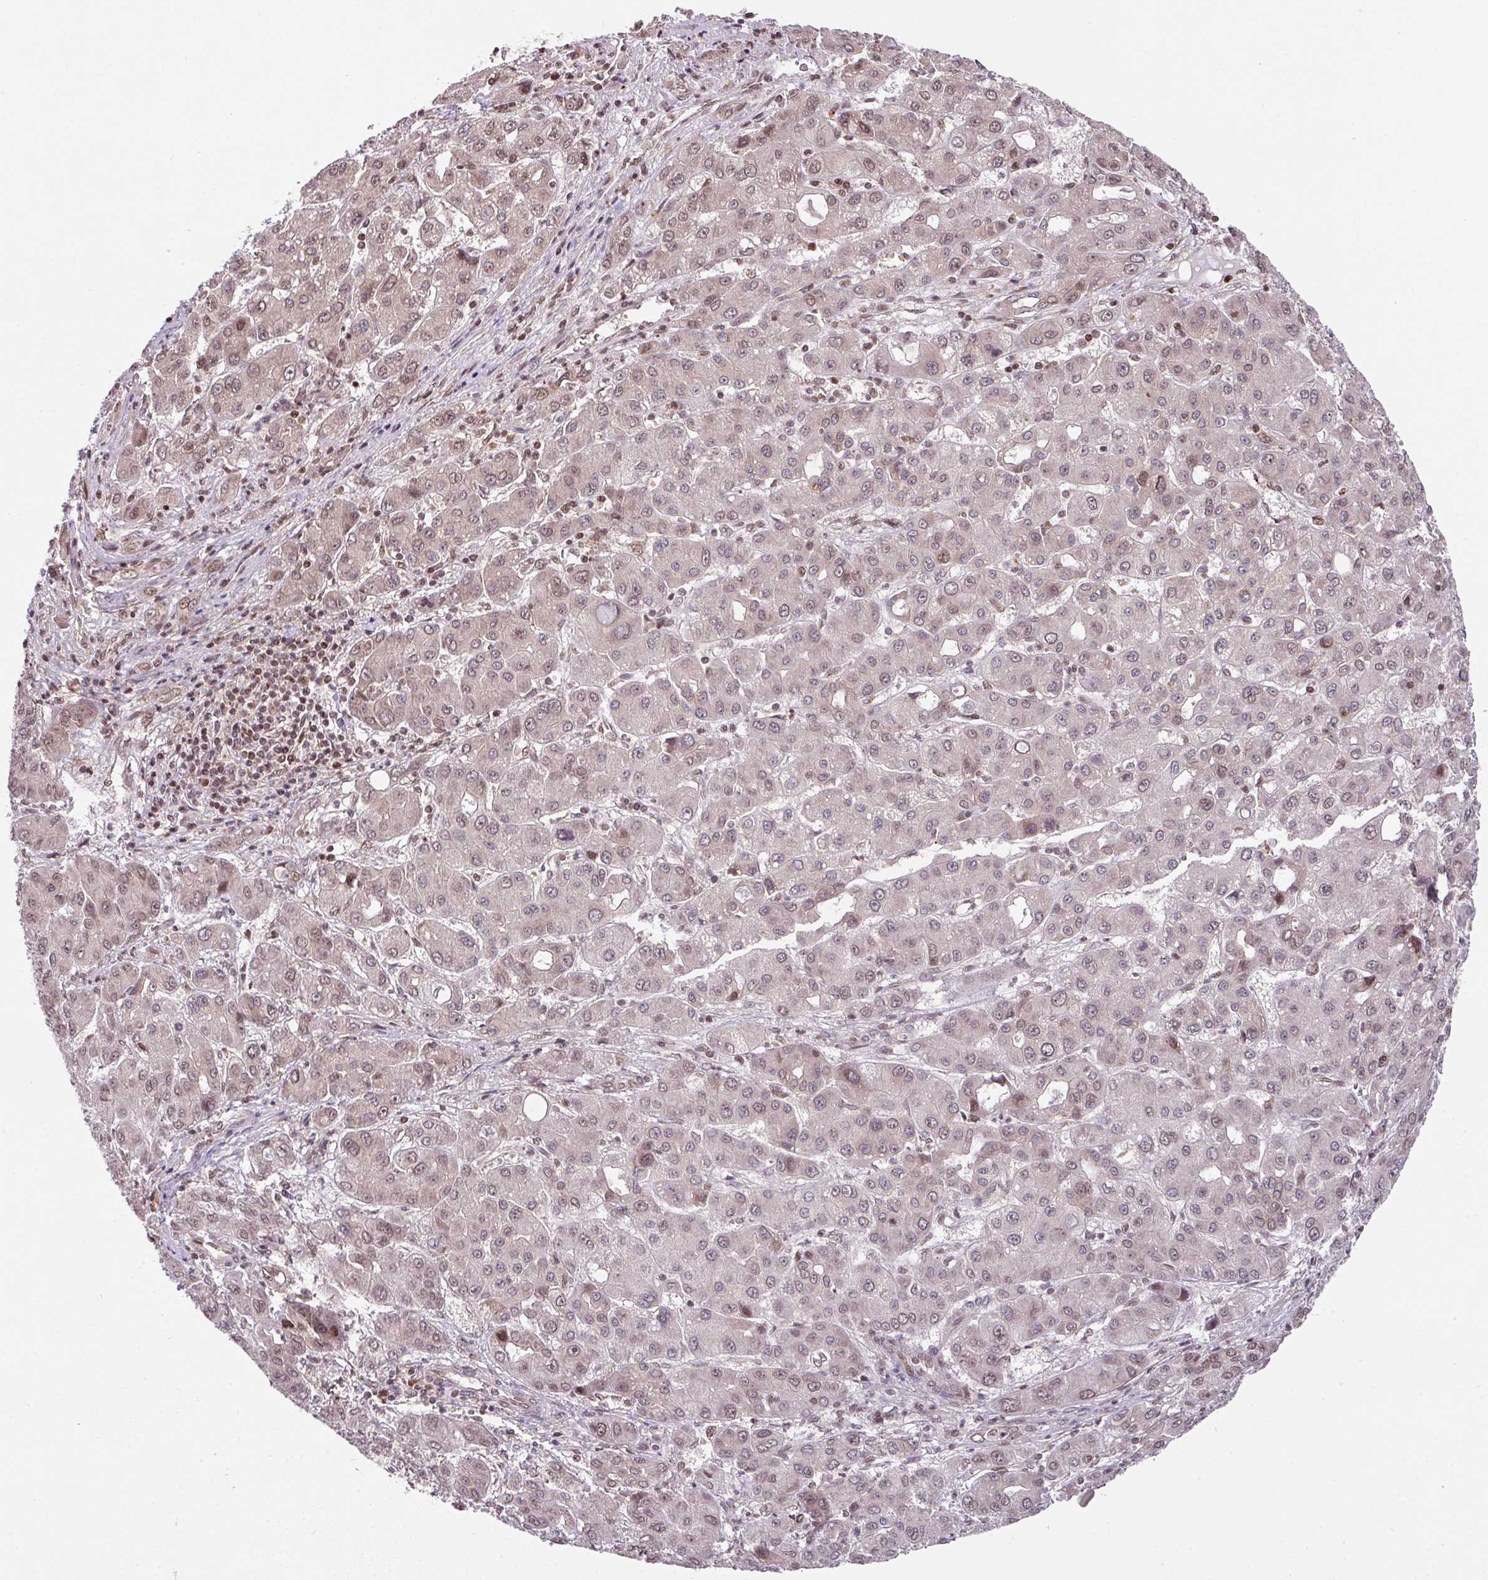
{"staining": {"intensity": "moderate", "quantity": "<25%", "location": "nuclear"}, "tissue": "liver cancer", "cell_type": "Tumor cells", "image_type": "cancer", "snomed": [{"axis": "morphology", "description": "Carcinoma, Hepatocellular, NOS"}, {"axis": "topography", "description": "Liver"}], "caption": "Immunohistochemistry of human hepatocellular carcinoma (liver) reveals low levels of moderate nuclear positivity in approximately <25% of tumor cells.", "gene": "PLK1", "patient": {"sex": "male", "age": 55}}